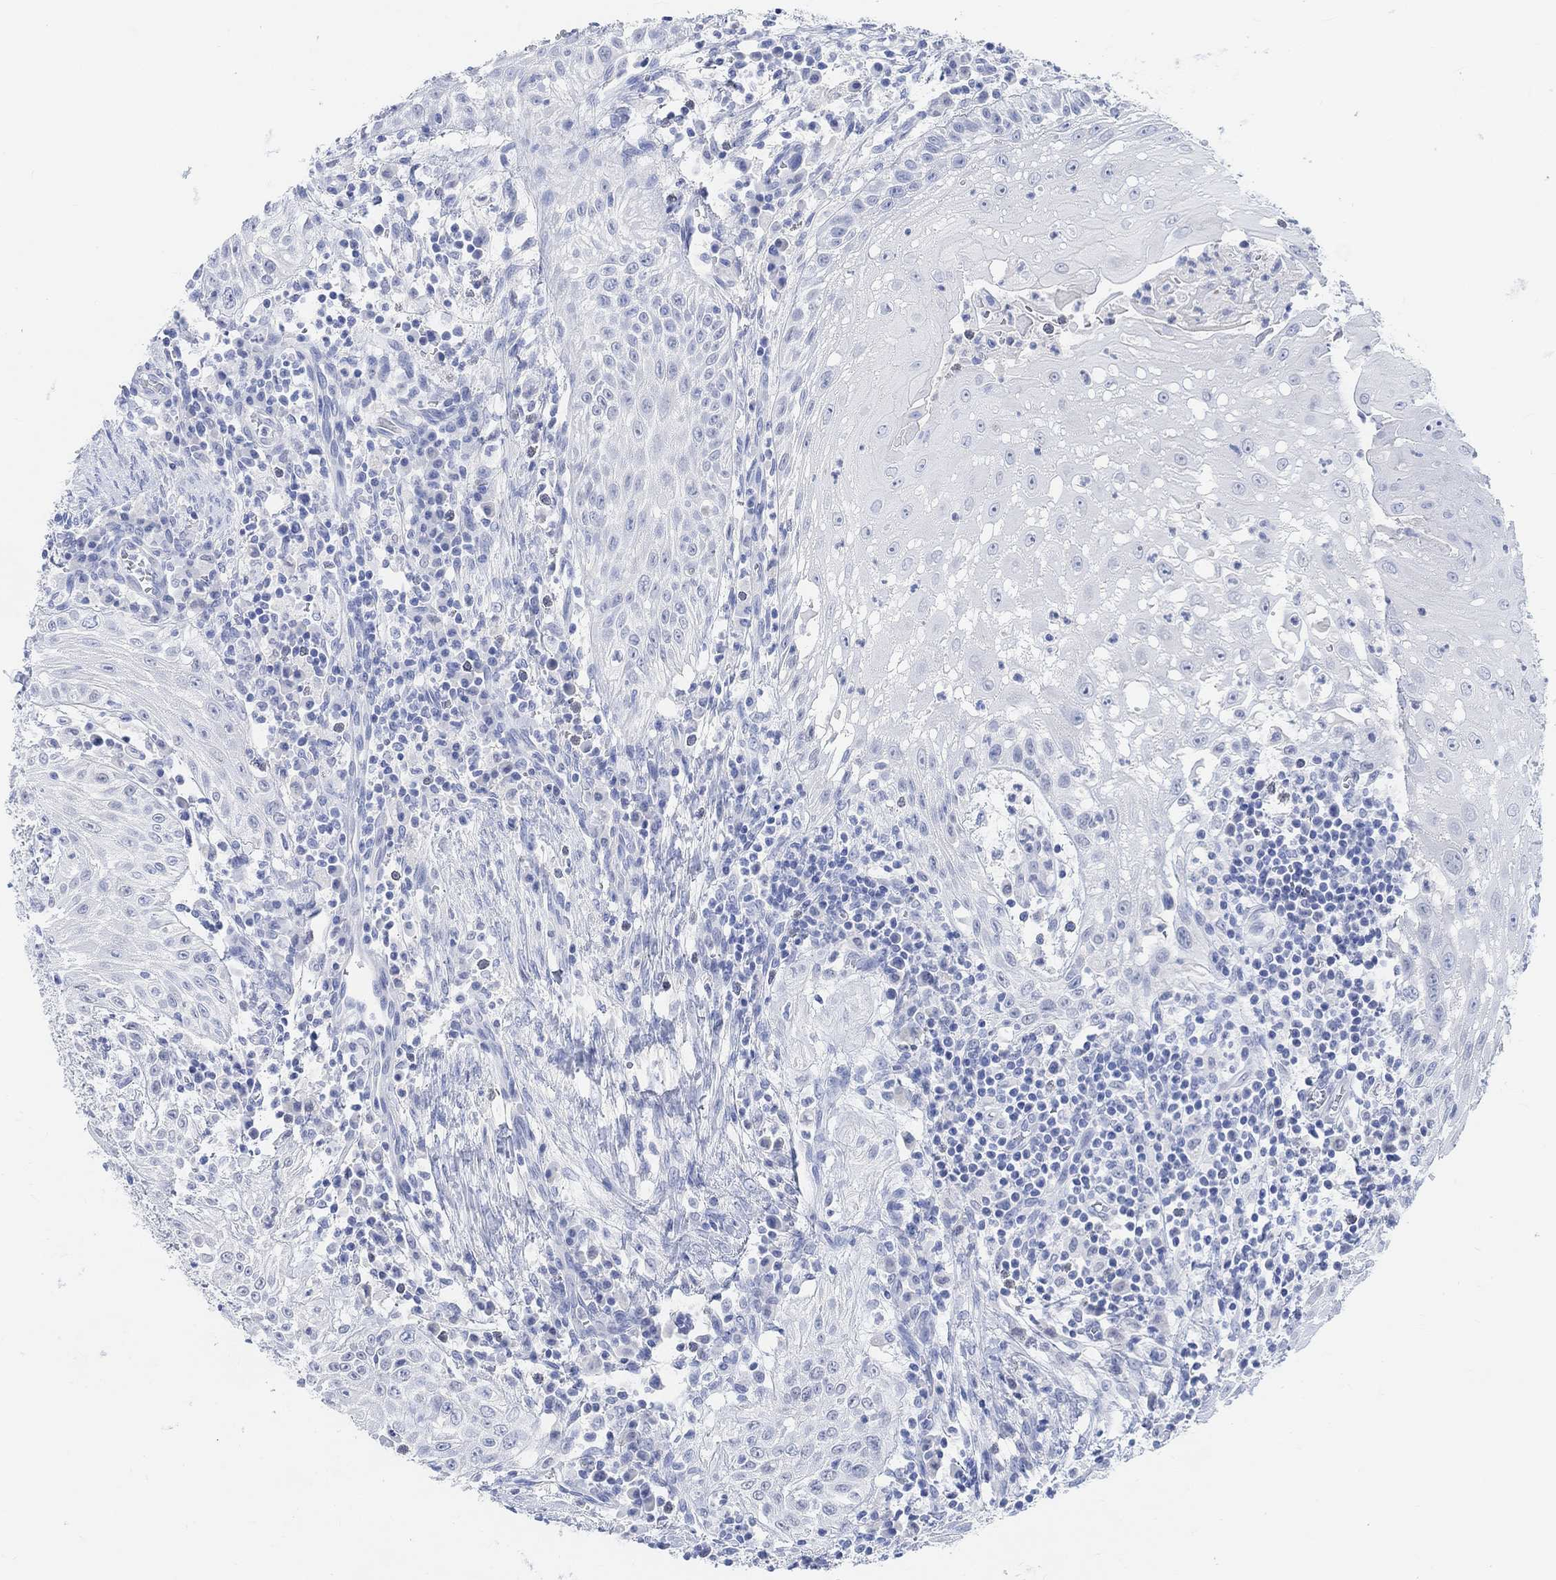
{"staining": {"intensity": "negative", "quantity": "none", "location": "none"}, "tissue": "head and neck cancer", "cell_type": "Tumor cells", "image_type": "cancer", "snomed": [{"axis": "morphology", "description": "Squamous cell carcinoma, NOS"}, {"axis": "topography", "description": "Oral tissue"}, {"axis": "topography", "description": "Head-Neck"}], "caption": "Immunohistochemistry (IHC) micrograph of head and neck squamous cell carcinoma stained for a protein (brown), which demonstrates no positivity in tumor cells.", "gene": "ENO4", "patient": {"sex": "male", "age": 58}}